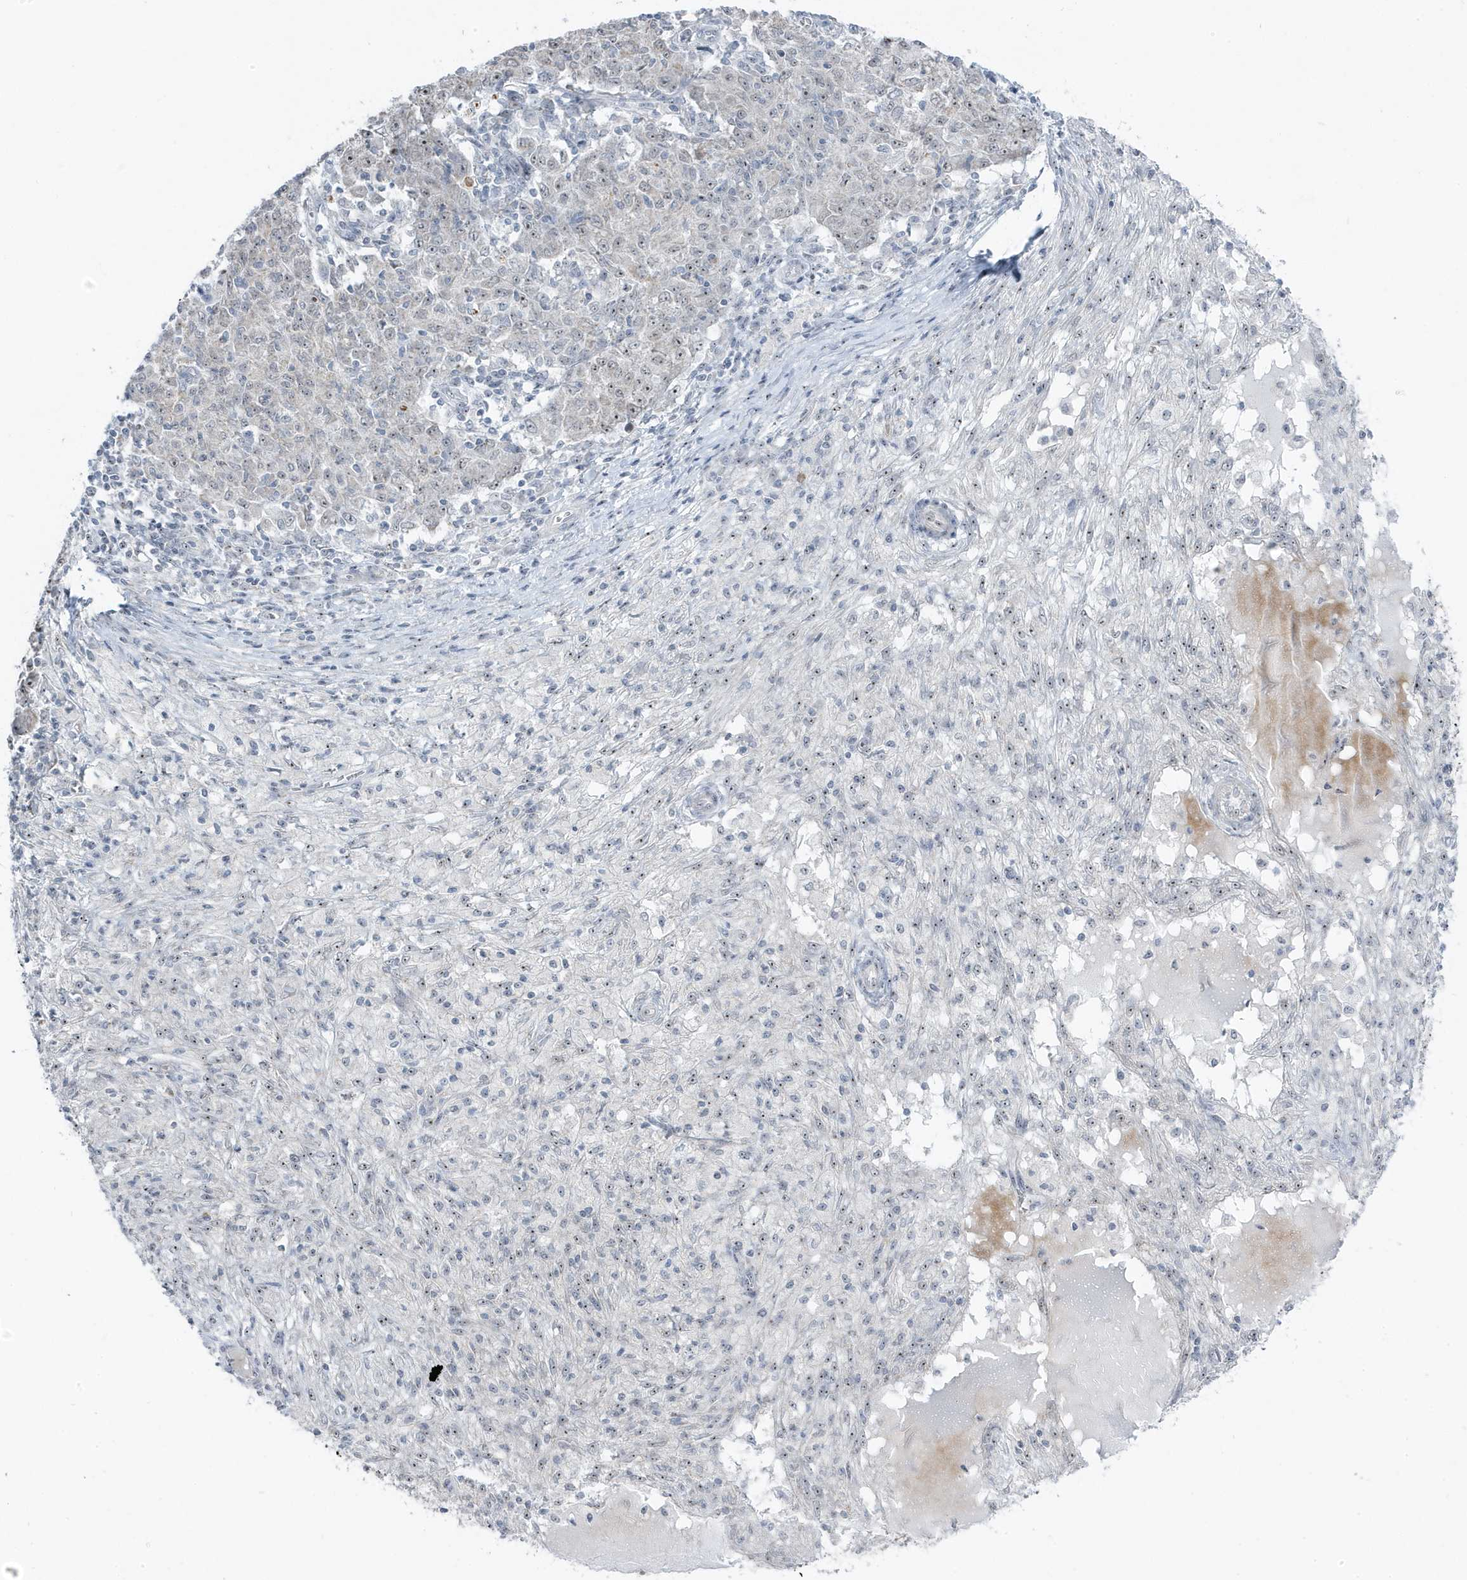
{"staining": {"intensity": "moderate", "quantity": "<25%", "location": "nuclear"}, "tissue": "ovarian cancer", "cell_type": "Tumor cells", "image_type": "cancer", "snomed": [{"axis": "morphology", "description": "Carcinoma, endometroid"}, {"axis": "topography", "description": "Ovary"}], "caption": "Immunohistochemical staining of human ovarian endometroid carcinoma demonstrates low levels of moderate nuclear expression in approximately <25% of tumor cells.", "gene": "TSEN15", "patient": {"sex": "female", "age": 42}}